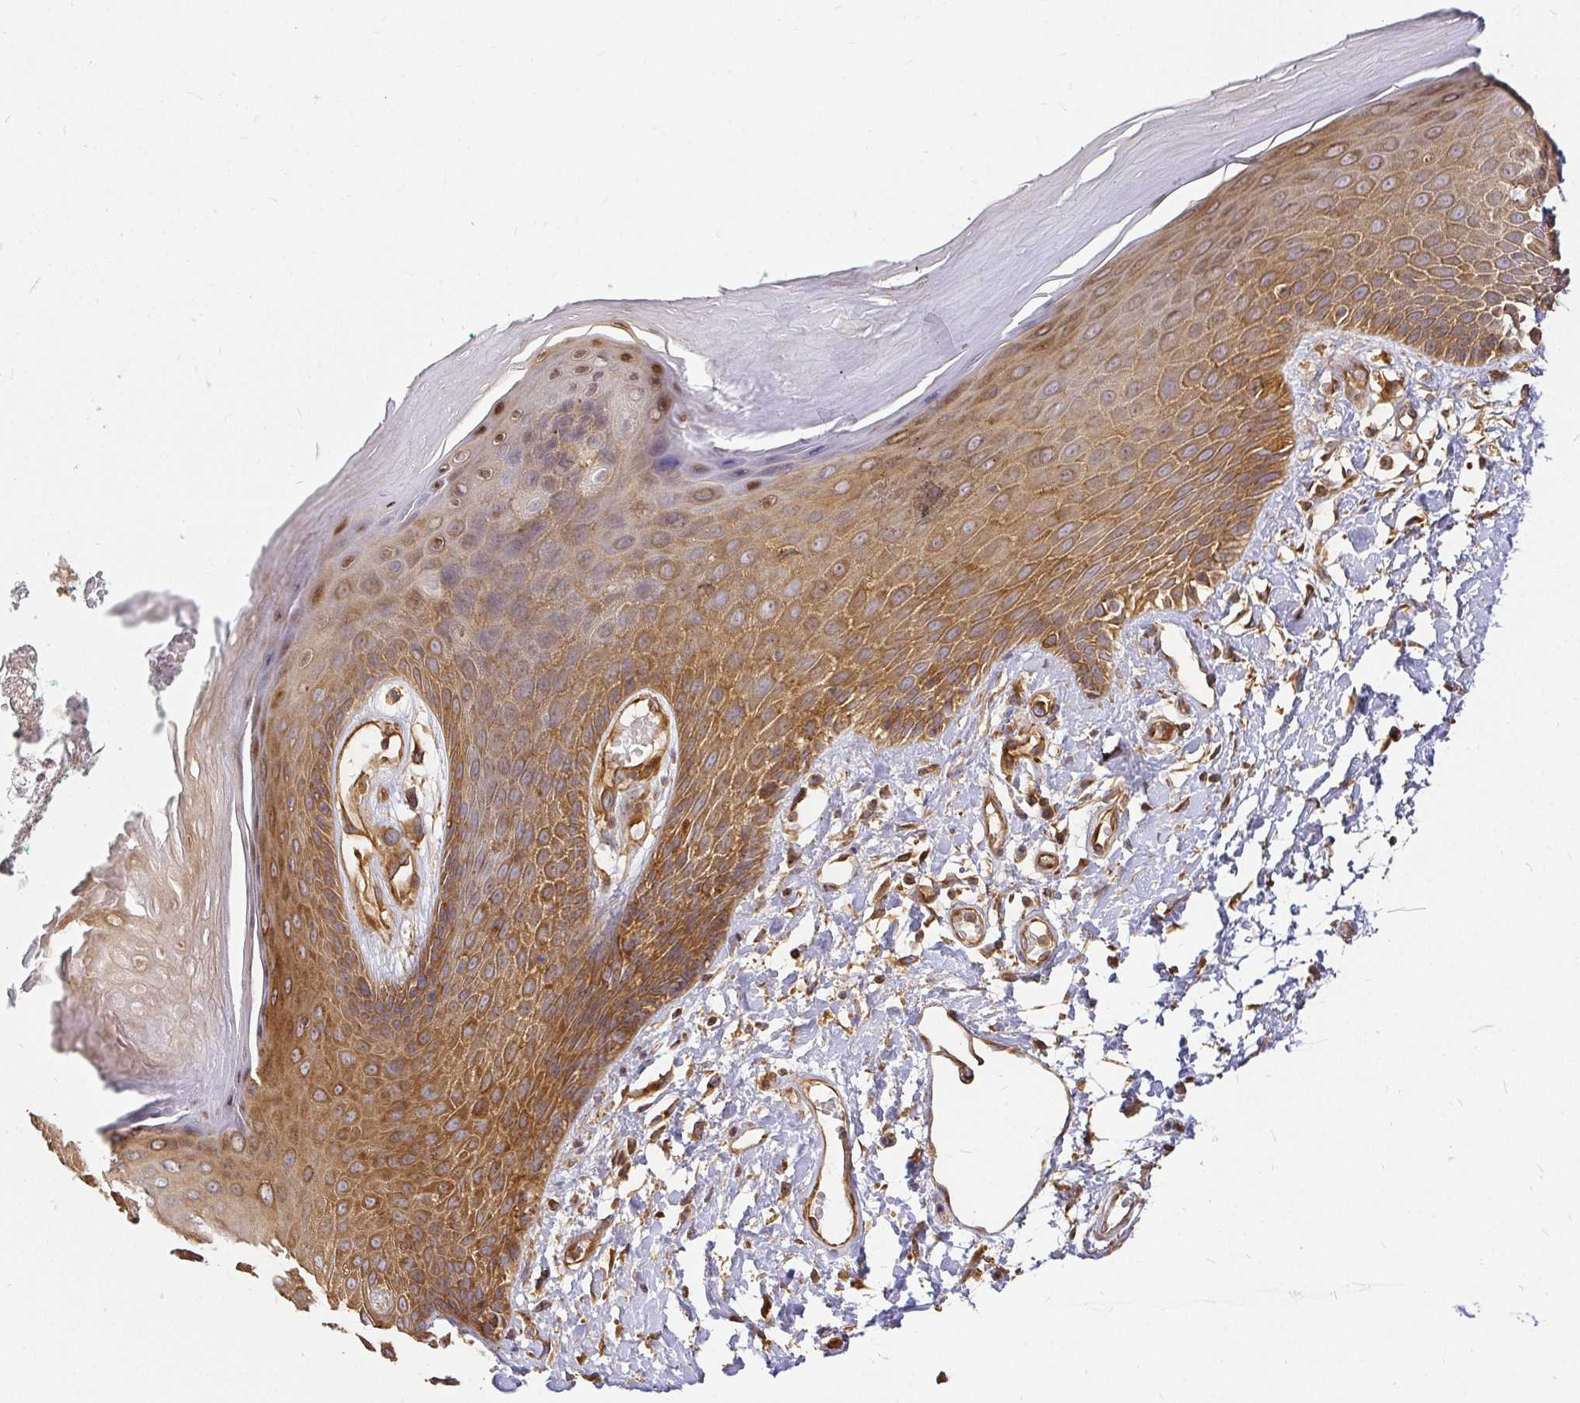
{"staining": {"intensity": "moderate", "quantity": ">75%", "location": "cytoplasmic/membranous"}, "tissue": "skin", "cell_type": "Epidermal cells", "image_type": "normal", "snomed": [{"axis": "morphology", "description": "Normal tissue, NOS"}, {"axis": "topography", "description": "Anal"}, {"axis": "topography", "description": "Peripheral nerve tissue"}], "caption": "Immunohistochemical staining of unremarkable skin exhibits medium levels of moderate cytoplasmic/membranous positivity in approximately >75% of epidermal cells. The protein of interest is stained brown, and the nuclei are stained in blue (DAB IHC with brightfield microscopy, high magnification).", "gene": "KIF5B", "patient": {"sex": "male", "age": 78}}